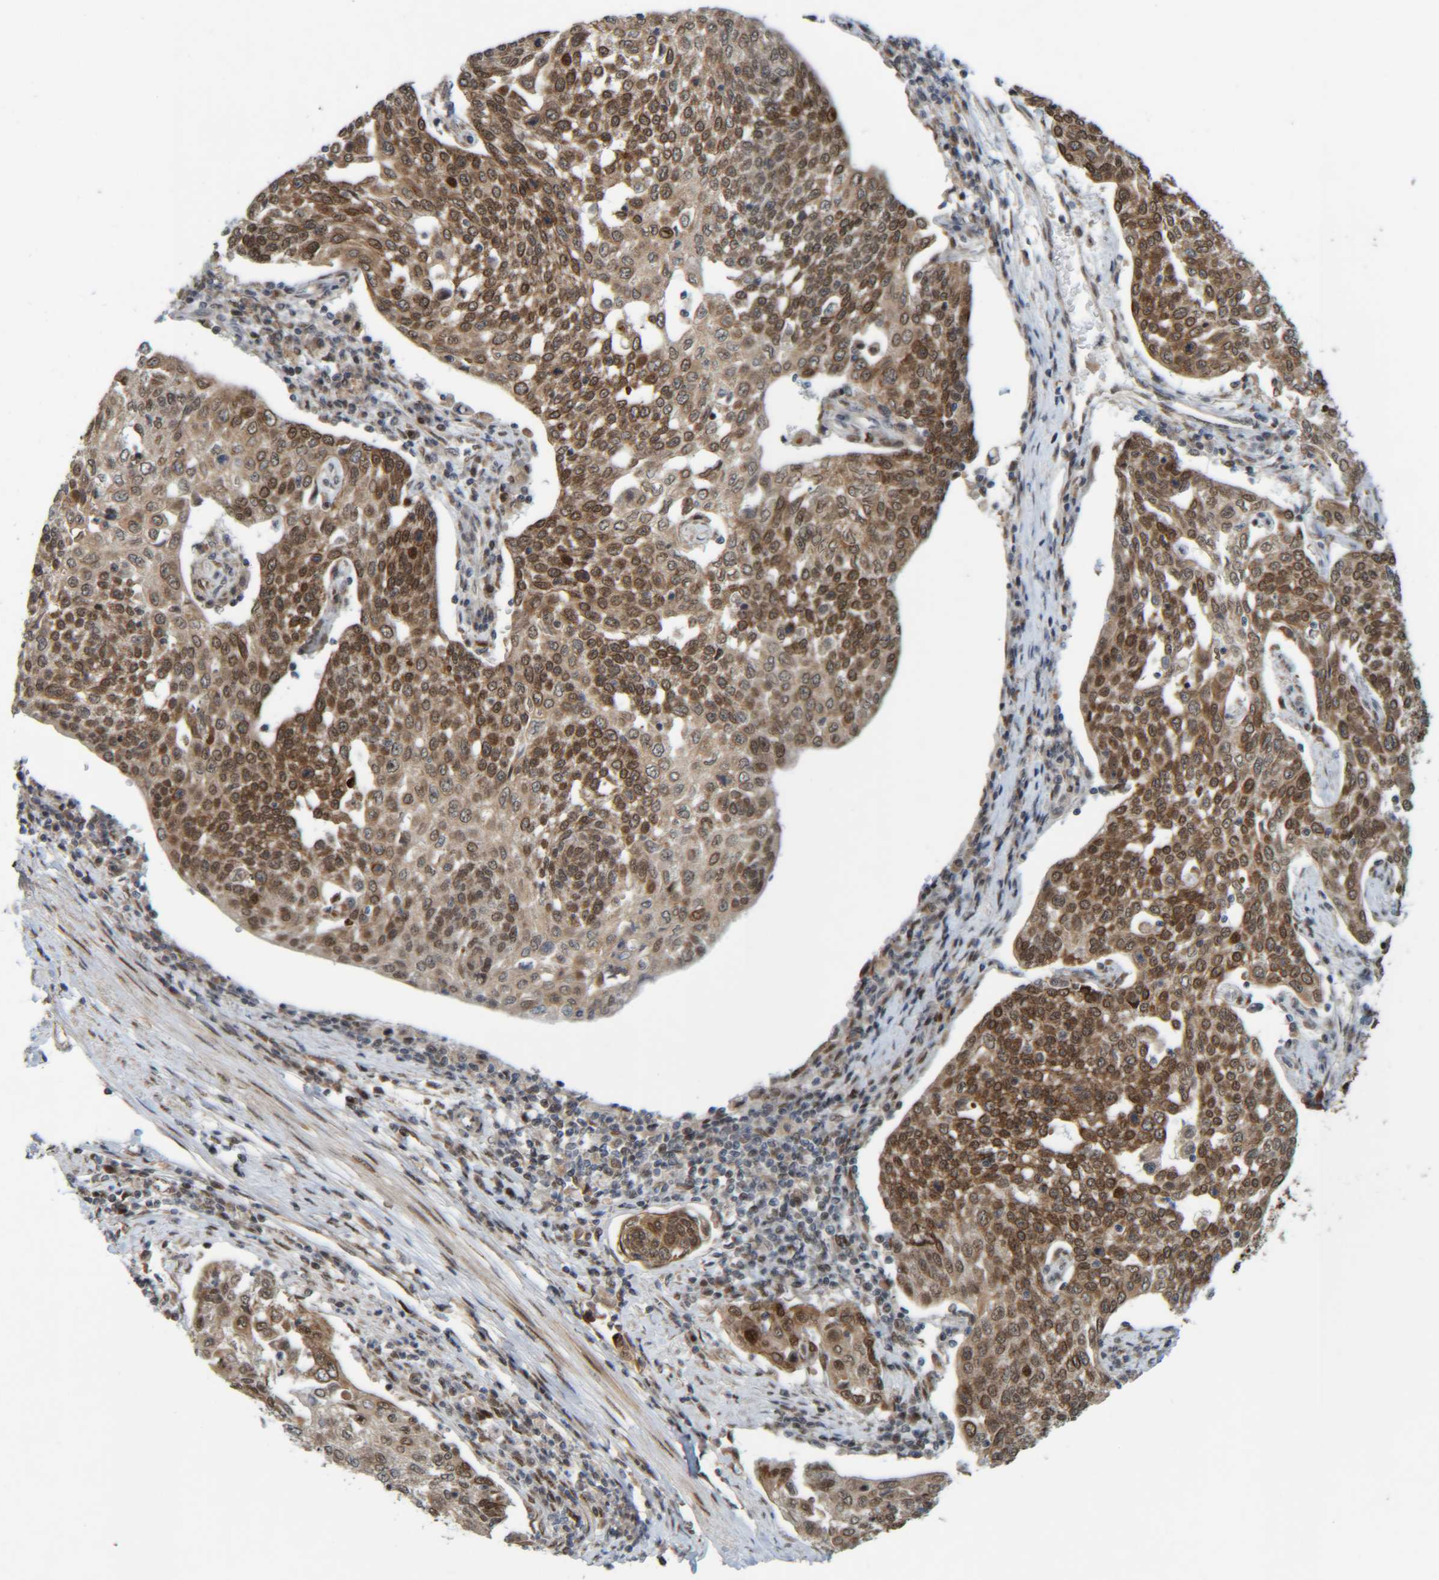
{"staining": {"intensity": "moderate", "quantity": ">75%", "location": "cytoplasmic/membranous"}, "tissue": "cervical cancer", "cell_type": "Tumor cells", "image_type": "cancer", "snomed": [{"axis": "morphology", "description": "Squamous cell carcinoma, NOS"}, {"axis": "topography", "description": "Cervix"}], "caption": "Cervical cancer was stained to show a protein in brown. There is medium levels of moderate cytoplasmic/membranous positivity in approximately >75% of tumor cells.", "gene": "CCDC57", "patient": {"sex": "female", "age": 34}}